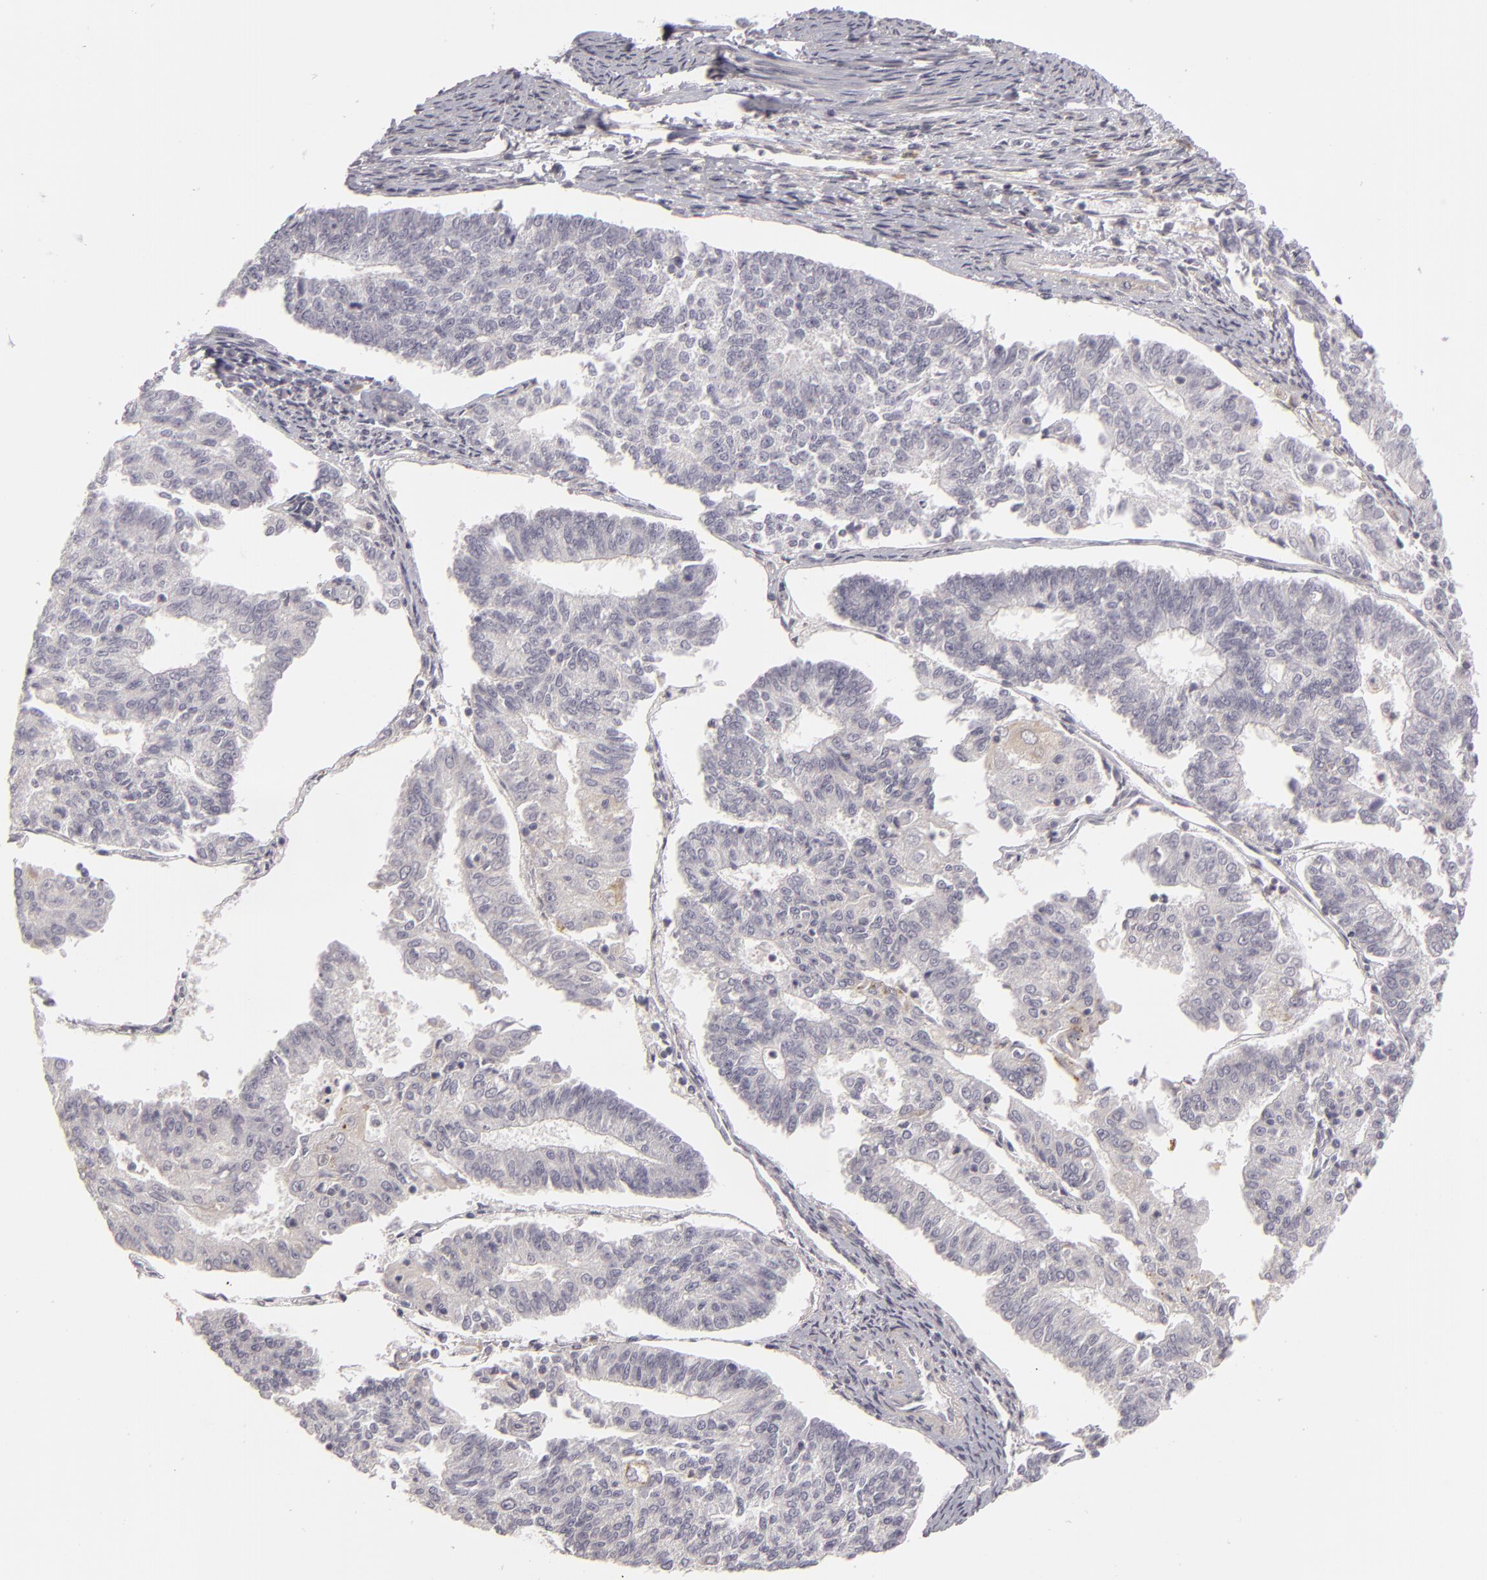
{"staining": {"intensity": "negative", "quantity": "none", "location": "none"}, "tissue": "endometrial cancer", "cell_type": "Tumor cells", "image_type": "cancer", "snomed": [{"axis": "morphology", "description": "Adenocarcinoma, NOS"}, {"axis": "topography", "description": "Endometrium"}], "caption": "This is an IHC image of adenocarcinoma (endometrial). There is no positivity in tumor cells.", "gene": "EFS", "patient": {"sex": "female", "age": 56}}